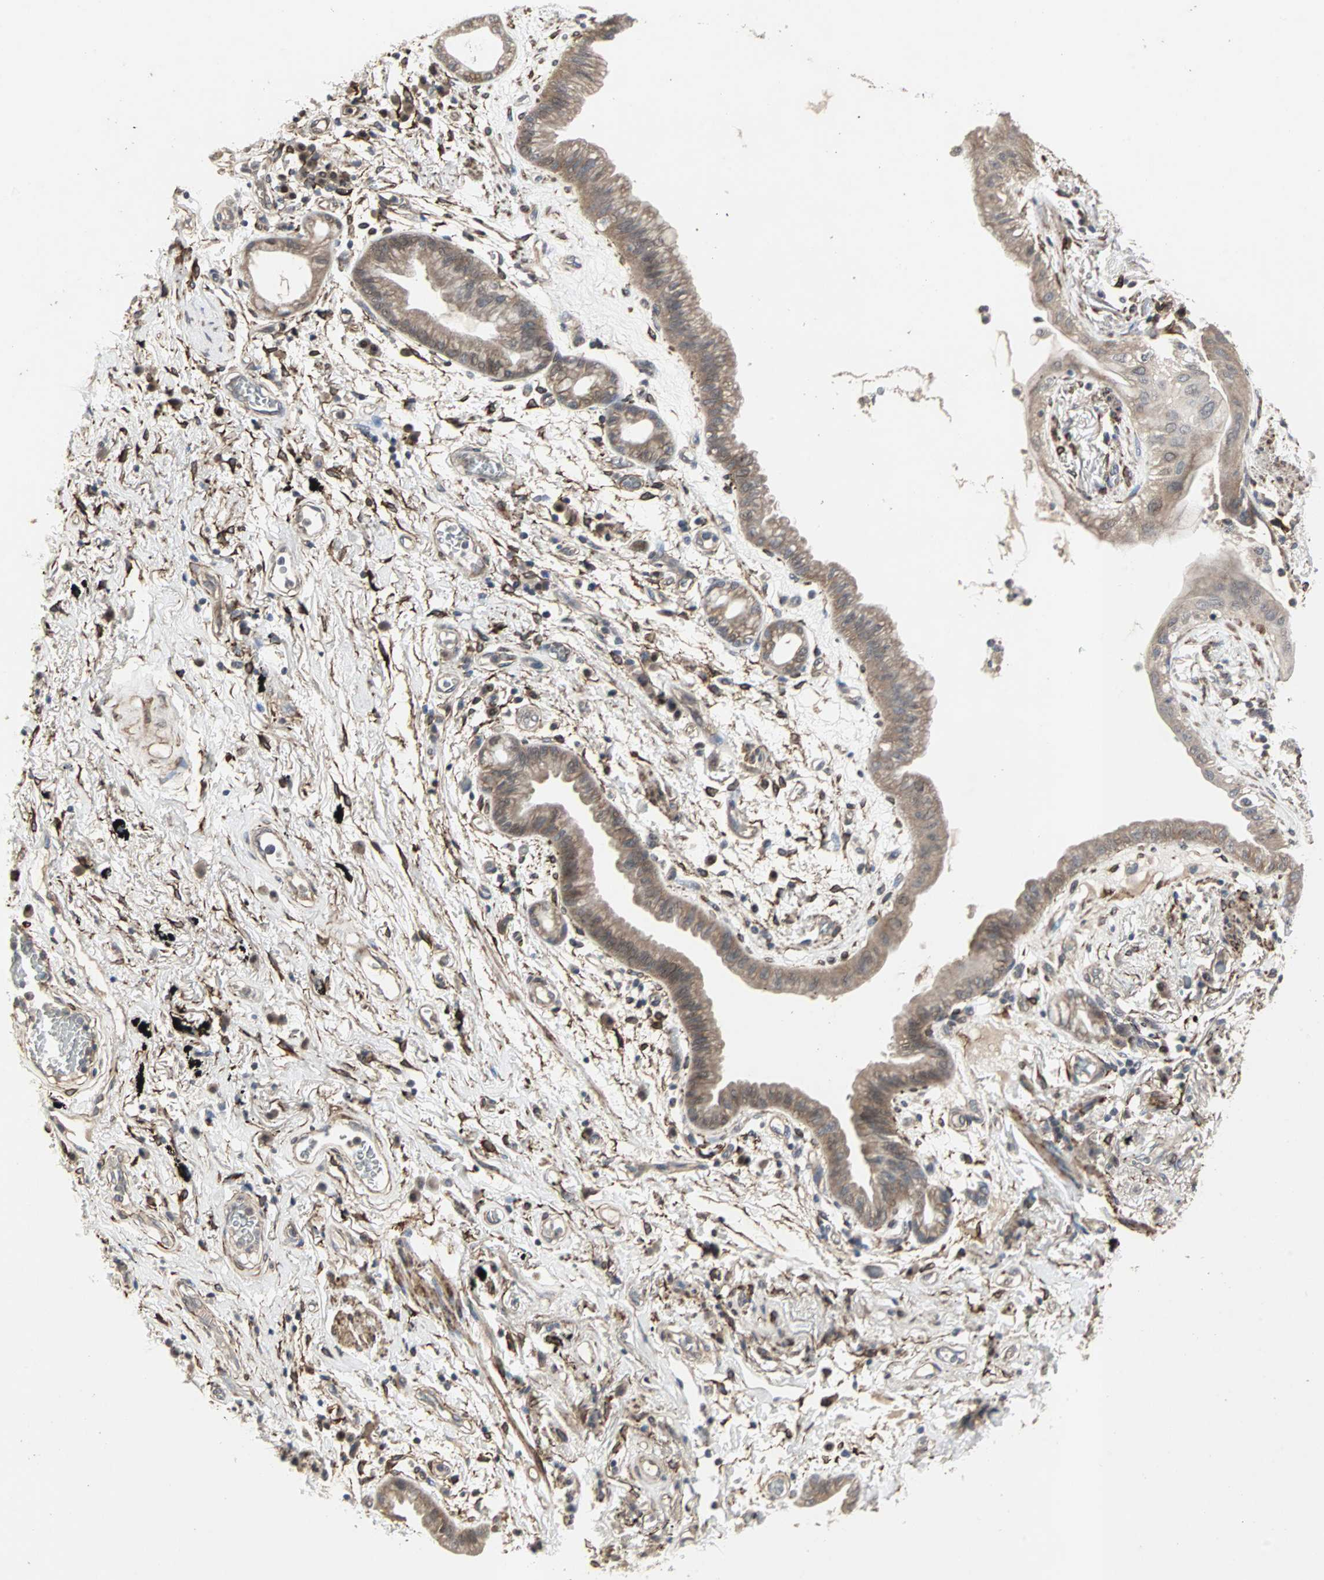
{"staining": {"intensity": "moderate", "quantity": "25%-75%", "location": "cytoplasmic/membranous"}, "tissue": "lung cancer", "cell_type": "Tumor cells", "image_type": "cancer", "snomed": [{"axis": "morphology", "description": "Adenocarcinoma, NOS"}, {"axis": "topography", "description": "Lung"}], "caption": "Lung cancer stained with a brown dye demonstrates moderate cytoplasmic/membranous positive positivity in about 25%-75% of tumor cells.", "gene": "TRPV4", "patient": {"sex": "female", "age": 70}}